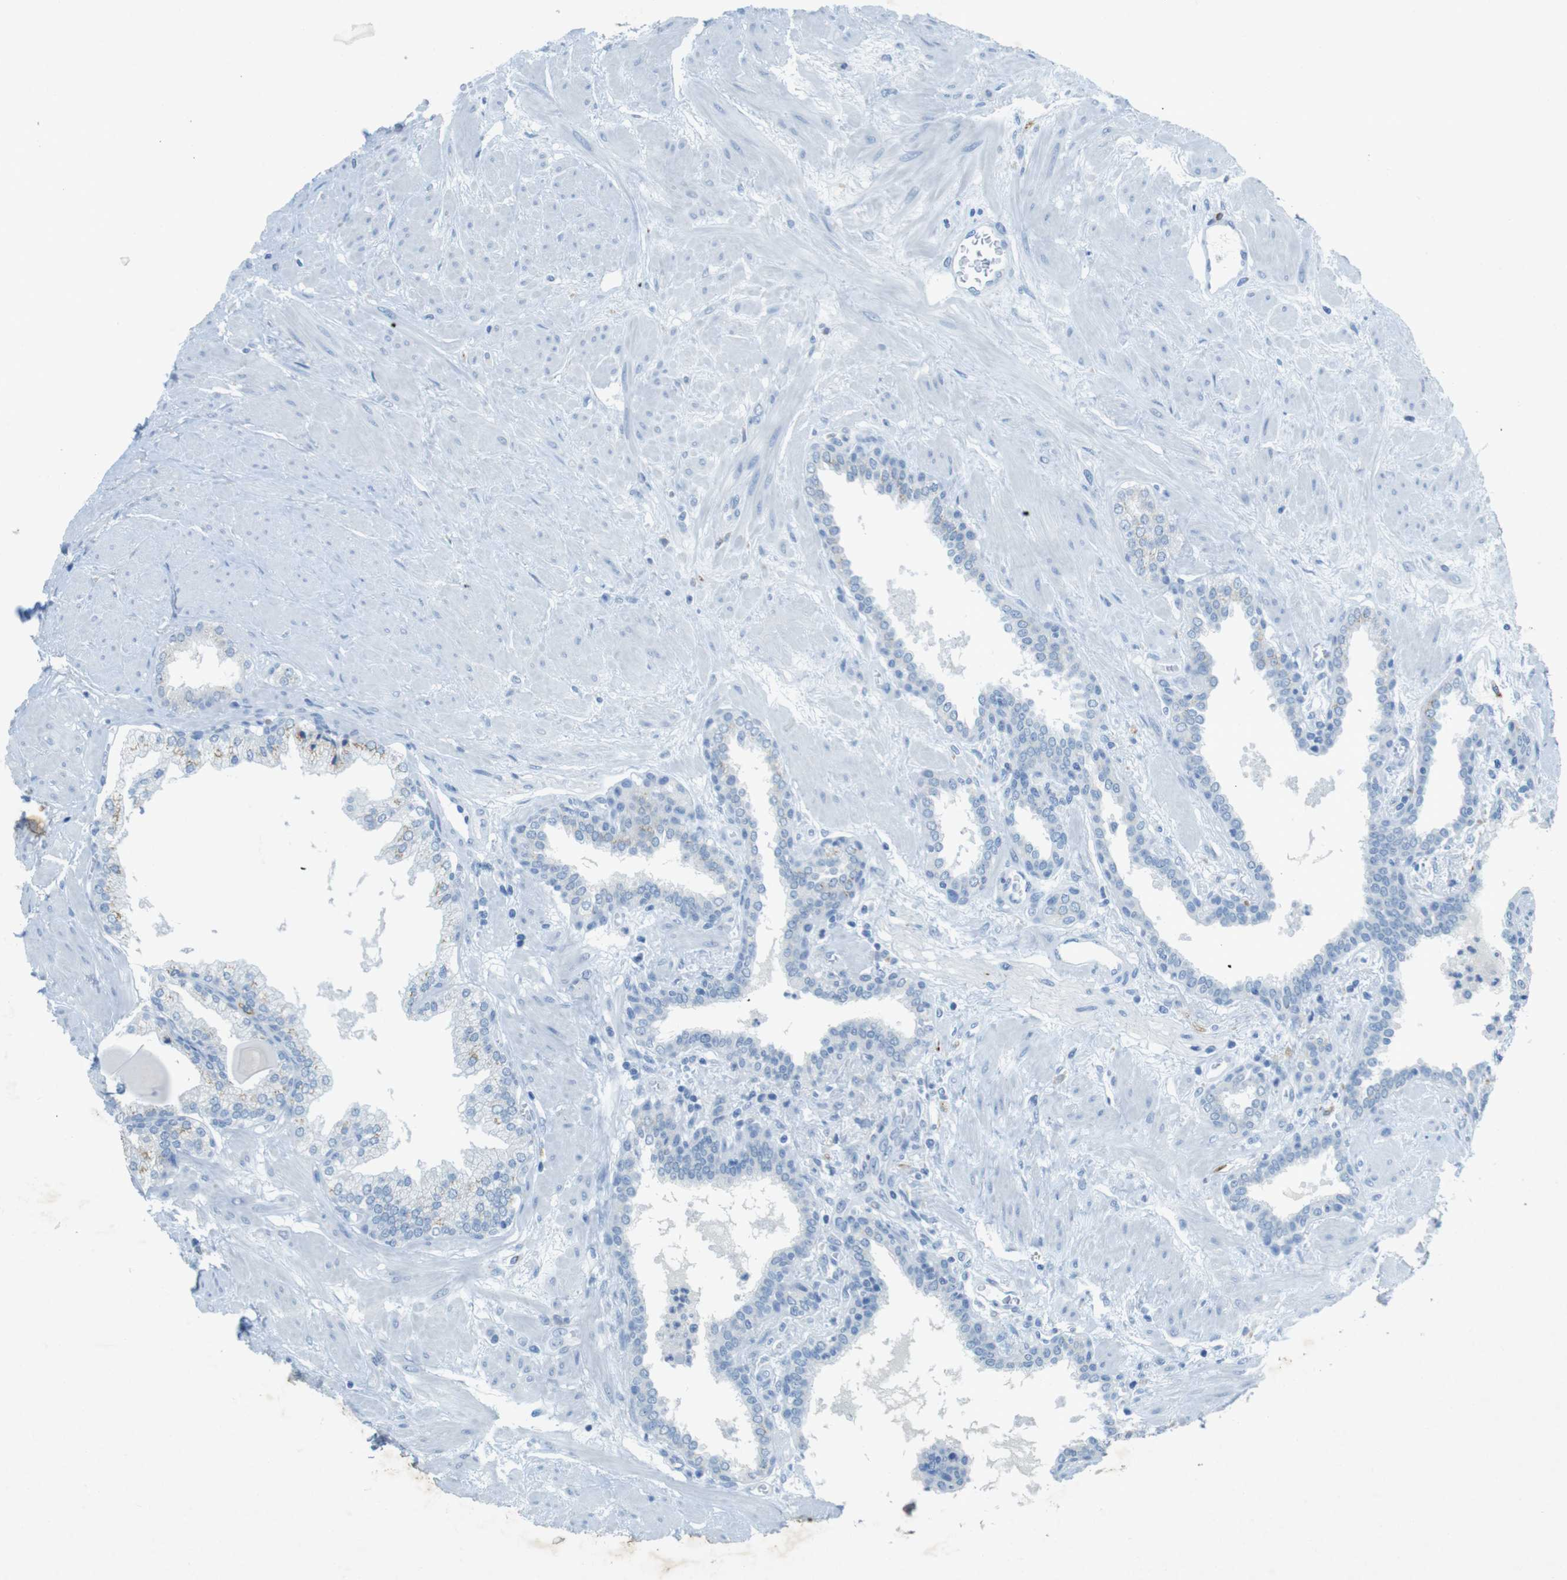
{"staining": {"intensity": "negative", "quantity": "none", "location": "none"}, "tissue": "prostate", "cell_type": "Glandular cells", "image_type": "normal", "snomed": [{"axis": "morphology", "description": "Normal tissue, NOS"}, {"axis": "topography", "description": "Prostate"}], "caption": "Immunohistochemical staining of unremarkable human prostate shows no significant expression in glandular cells. The staining is performed using DAB (3,3'-diaminobenzidine) brown chromogen with nuclei counter-stained in using hematoxylin.", "gene": "CD320", "patient": {"sex": "male", "age": 51}}